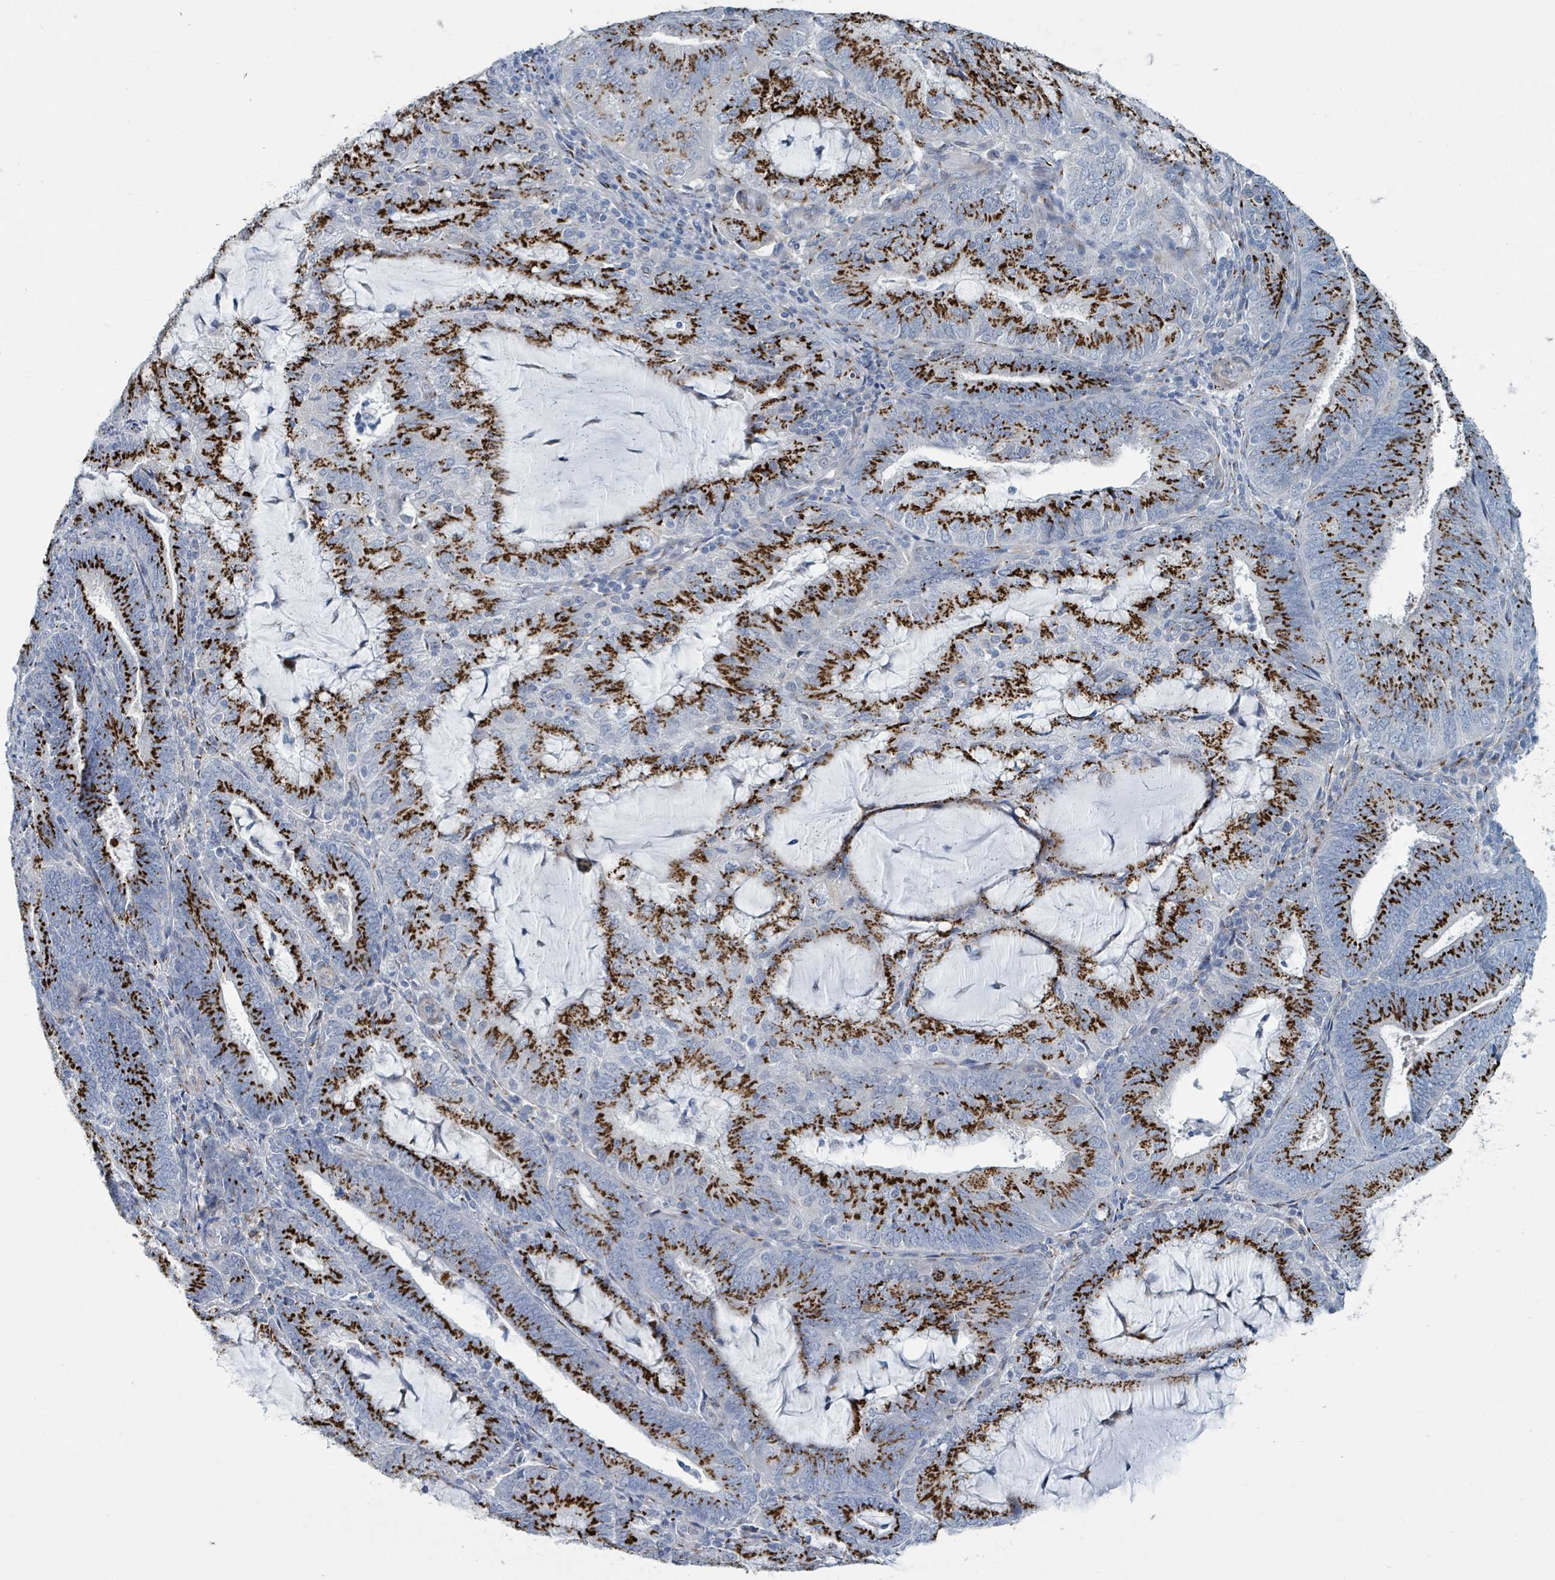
{"staining": {"intensity": "strong", "quantity": ">75%", "location": "cytoplasmic/membranous"}, "tissue": "endometrial cancer", "cell_type": "Tumor cells", "image_type": "cancer", "snomed": [{"axis": "morphology", "description": "Adenocarcinoma, NOS"}, {"axis": "topography", "description": "Endometrium"}], "caption": "Human endometrial cancer stained with a brown dye exhibits strong cytoplasmic/membranous positive staining in about >75% of tumor cells.", "gene": "DCAF5", "patient": {"sex": "female", "age": 81}}